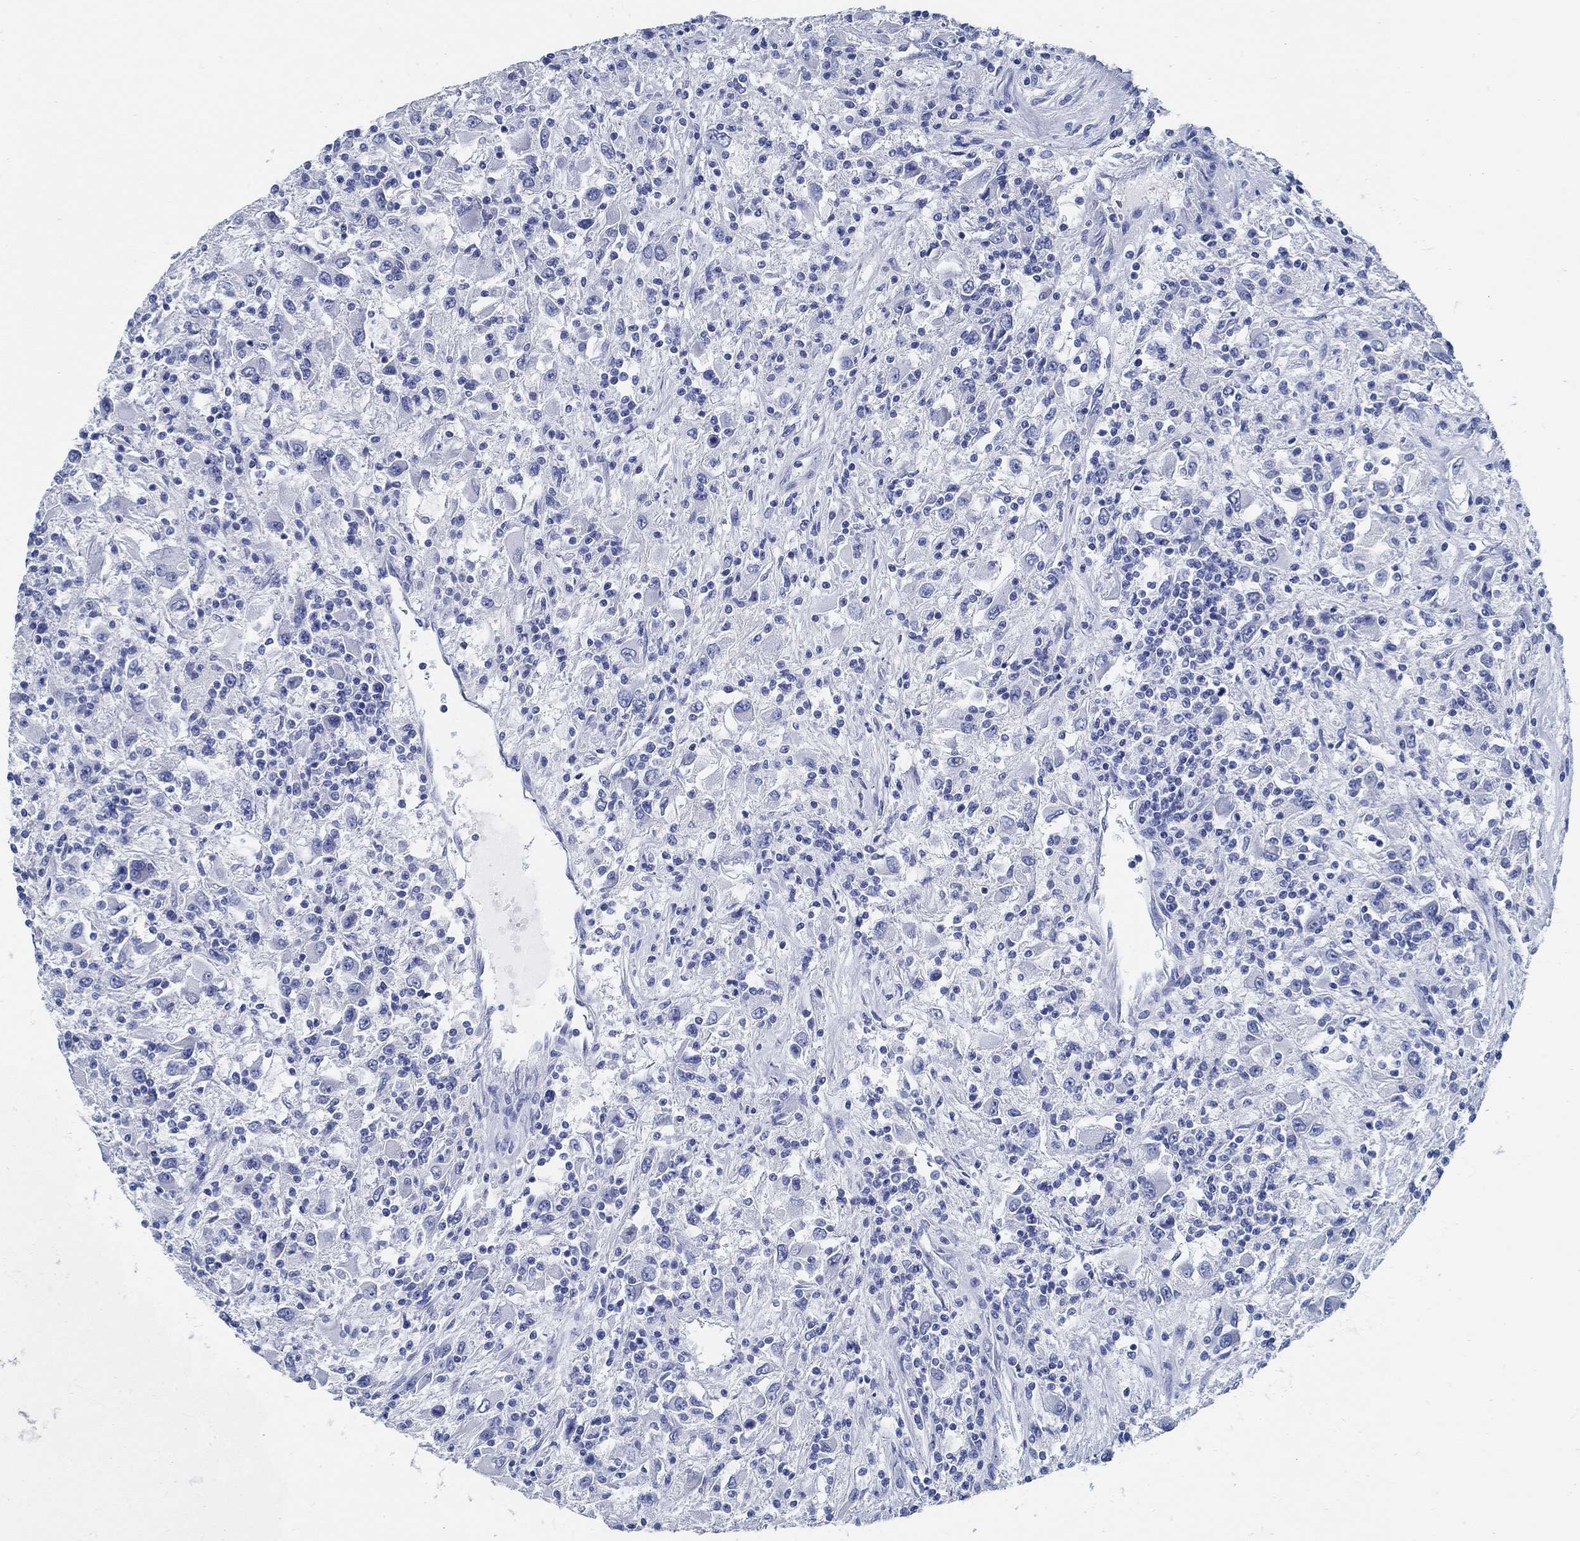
{"staining": {"intensity": "negative", "quantity": "none", "location": "none"}, "tissue": "renal cancer", "cell_type": "Tumor cells", "image_type": "cancer", "snomed": [{"axis": "morphology", "description": "Adenocarcinoma, NOS"}, {"axis": "topography", "description": "Kidney"}], "caption": "The micrograph shows no significant positivity in tumor cells of adenocarcinoma (renal).", "gene": "SLC45A1", "patient": {"sex": "female", "age": 67}}